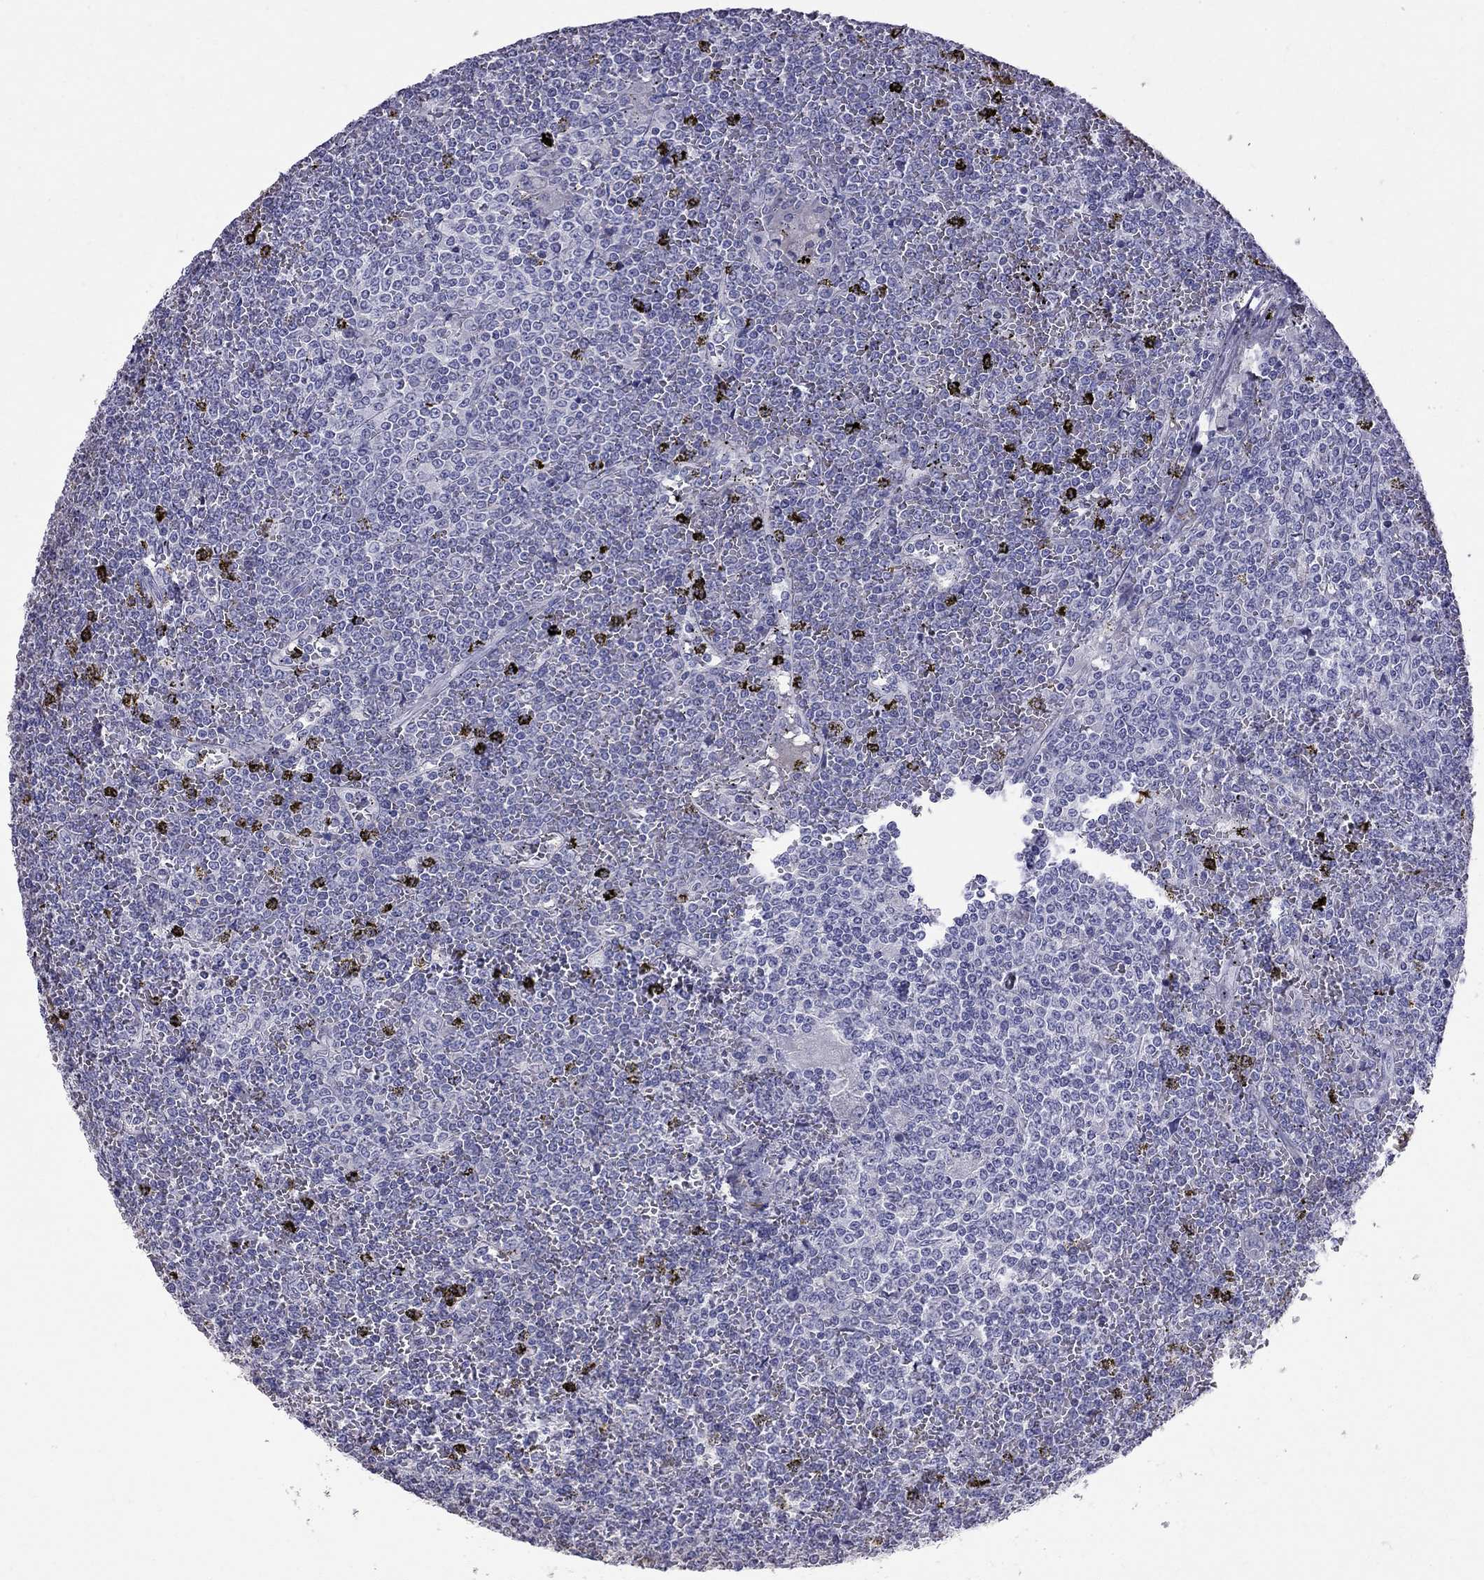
{"staining": {"intensity": "negative", "quantity": "none", "location": "none"}, "tissue": "lymphoma", "cell_type": "Tumor cells", "image_type": "cancer", "snomed": [{"axis": "morphology", "description": "Malignant lymphoma, non-Hodgkin's type, Low grade"}, {"axis": "topography", "description": "Spleen"}], "caption": "High power microscopy histopathology image of an IHC histopathology image of lymphoma, revealing no significant expression in tumor cells. (IHC, brightfield microscopy, high magnification).", "gene": "CFAP91", "patient": {"sex": "female", "age": 19}}